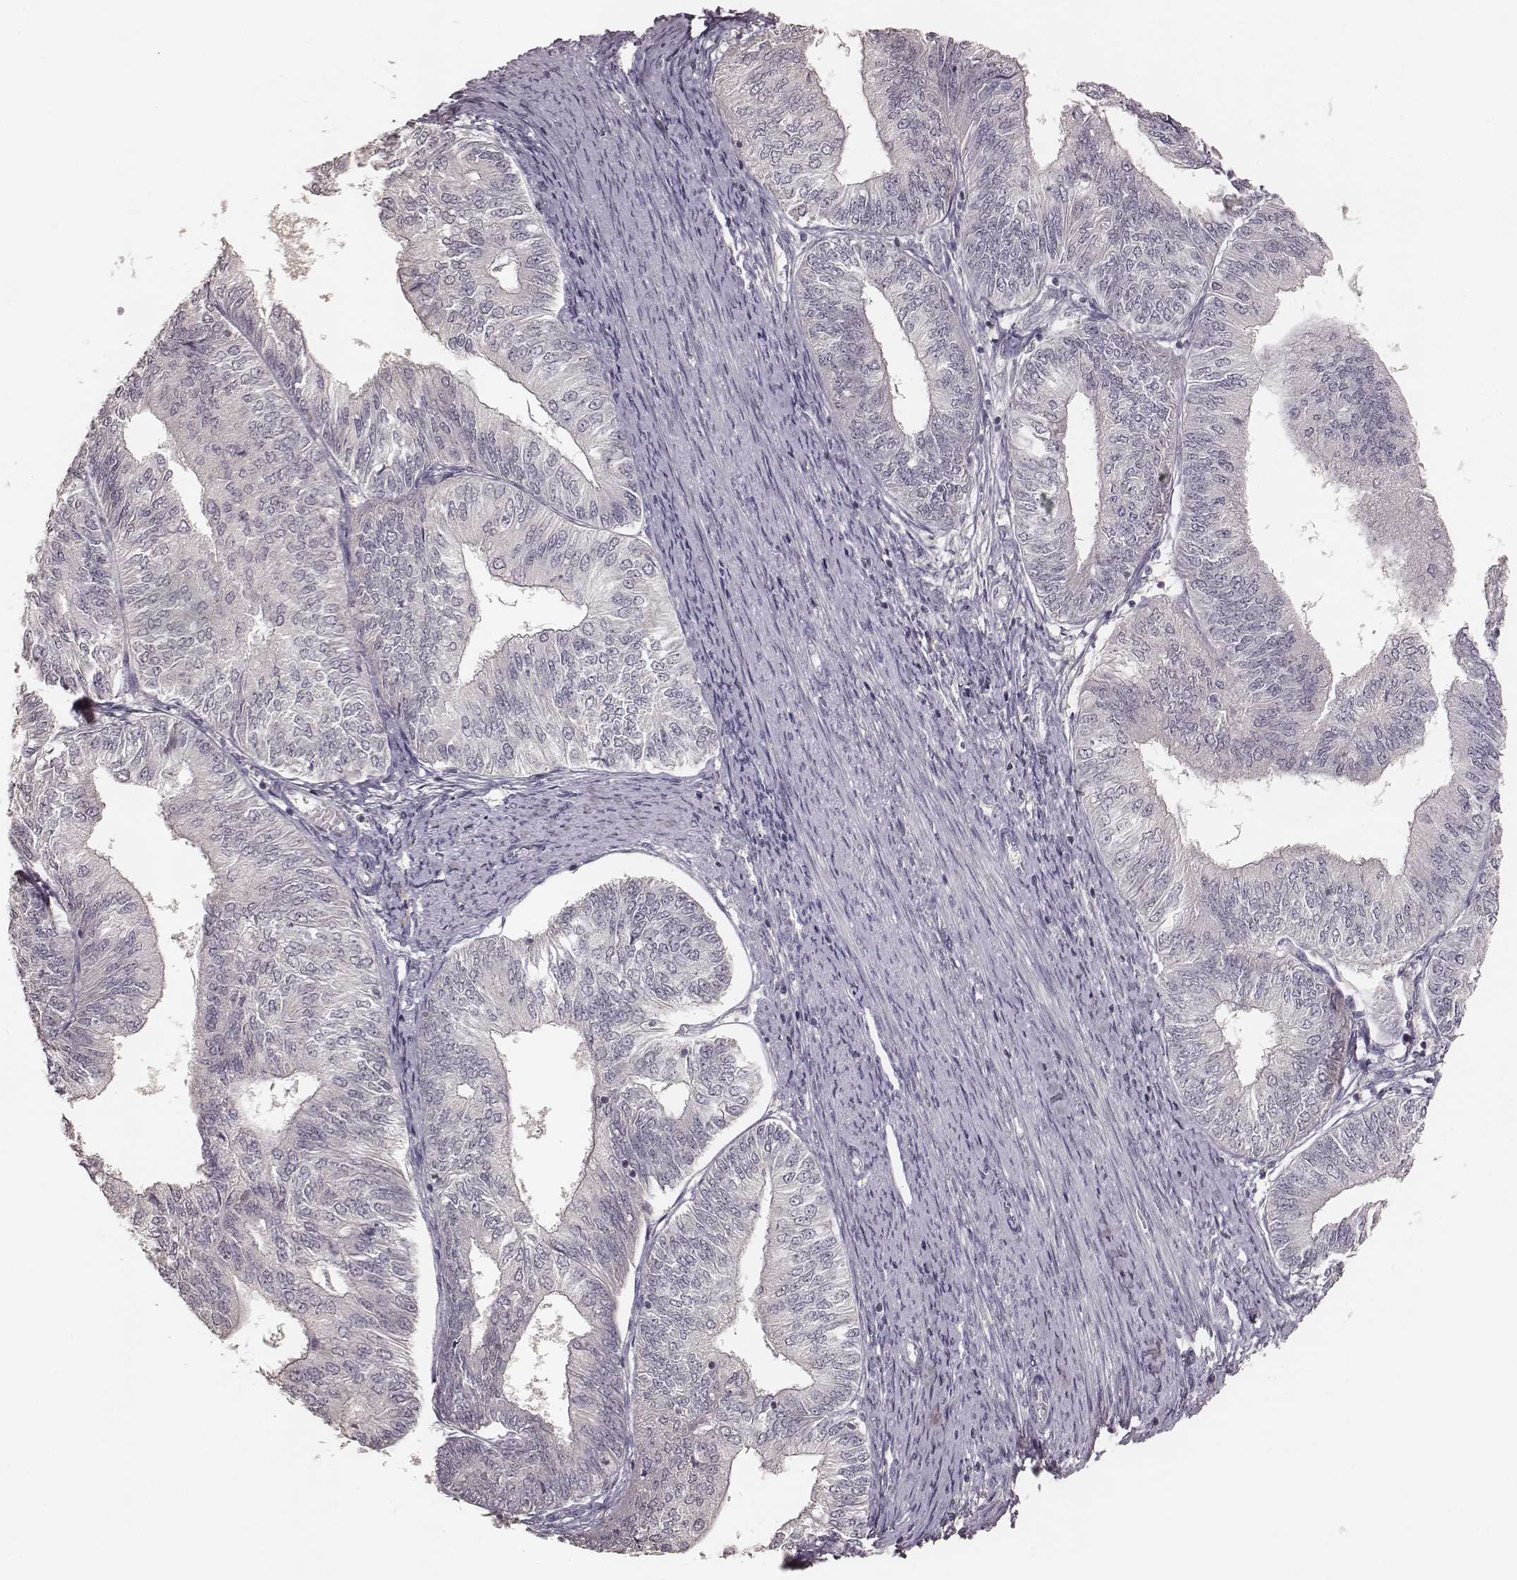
{"staining": {"intensity": "negative", "quantity": "none", "location": "none"}, "tissue": "endometrial cancer", "cell_type": "Tumor cells", "image_type": "cancer", "snomed": [{"axis": "morphology", "description": "Adenocarcinoma, NOS"}, {"axis": "topography", "description": "Endometrium"}], "caption": "Immunohistochemical staining of adenocarcinoma (endometrial) displays no significant positivity in tumor cells. (DAB immunohistochemistry (IHC) with hematoxylin counter stain).", "gene": "LY6K", "patient": {"sex": "female", "age": 58}}